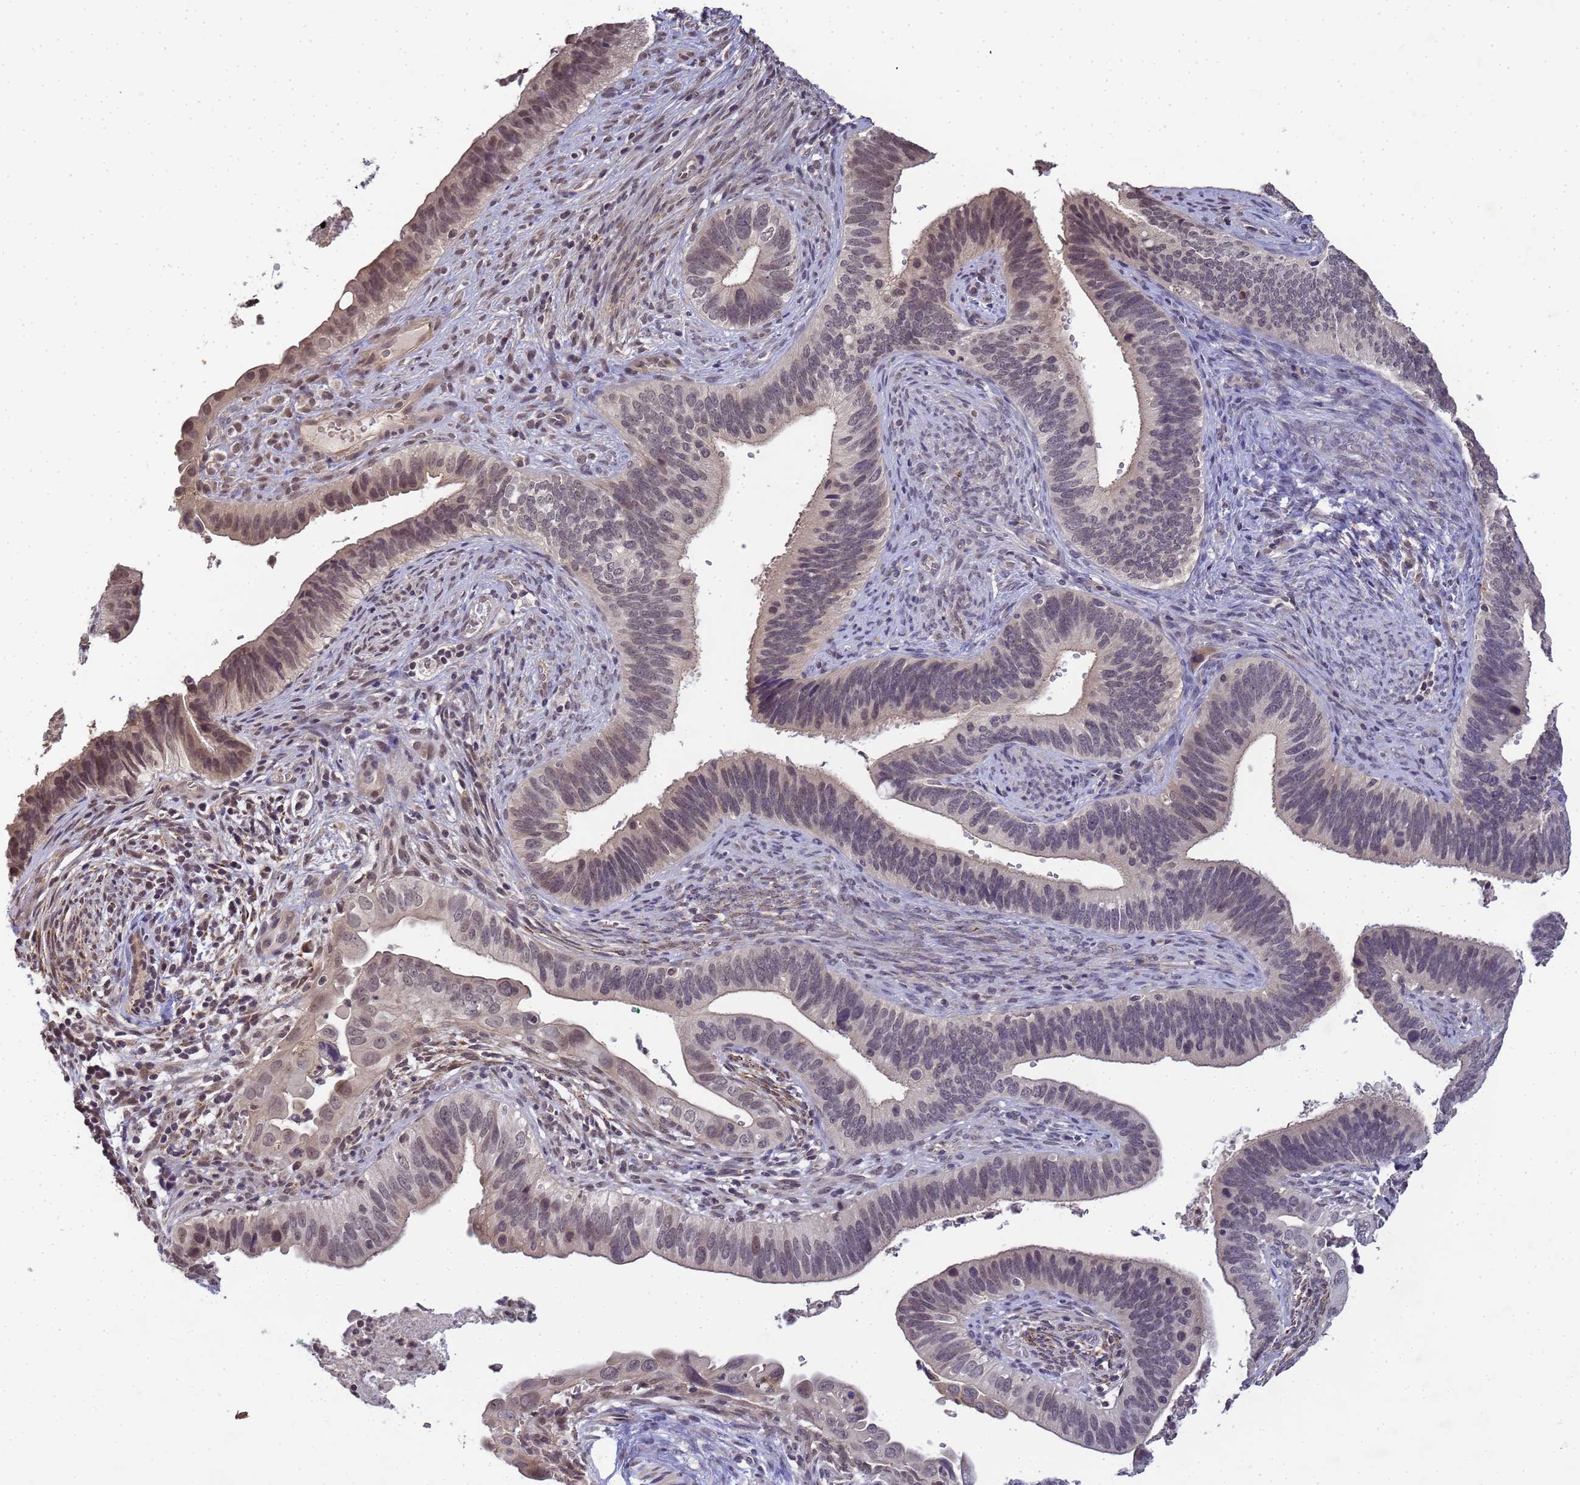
{"staining": {"intensity": "weak", "quantity": "<25%", "location": "nuclear"}, "tissue": "cervical cancer", "cell_type": "Tumor cells", "image_type": "cancer", "snomed": [{"axis": "morphology", "description": "Adenocarcinoma, NOS"}, {"axis": "topography", "description": "Cervix"}], "caption": "This is an immunohistochemistry (IHC) photomicrograph of human cervical adenocarcinoma. There is no expression in tumor cells.", "gene": "MYL7", "patient": {"sex": "female", "age": 42}}